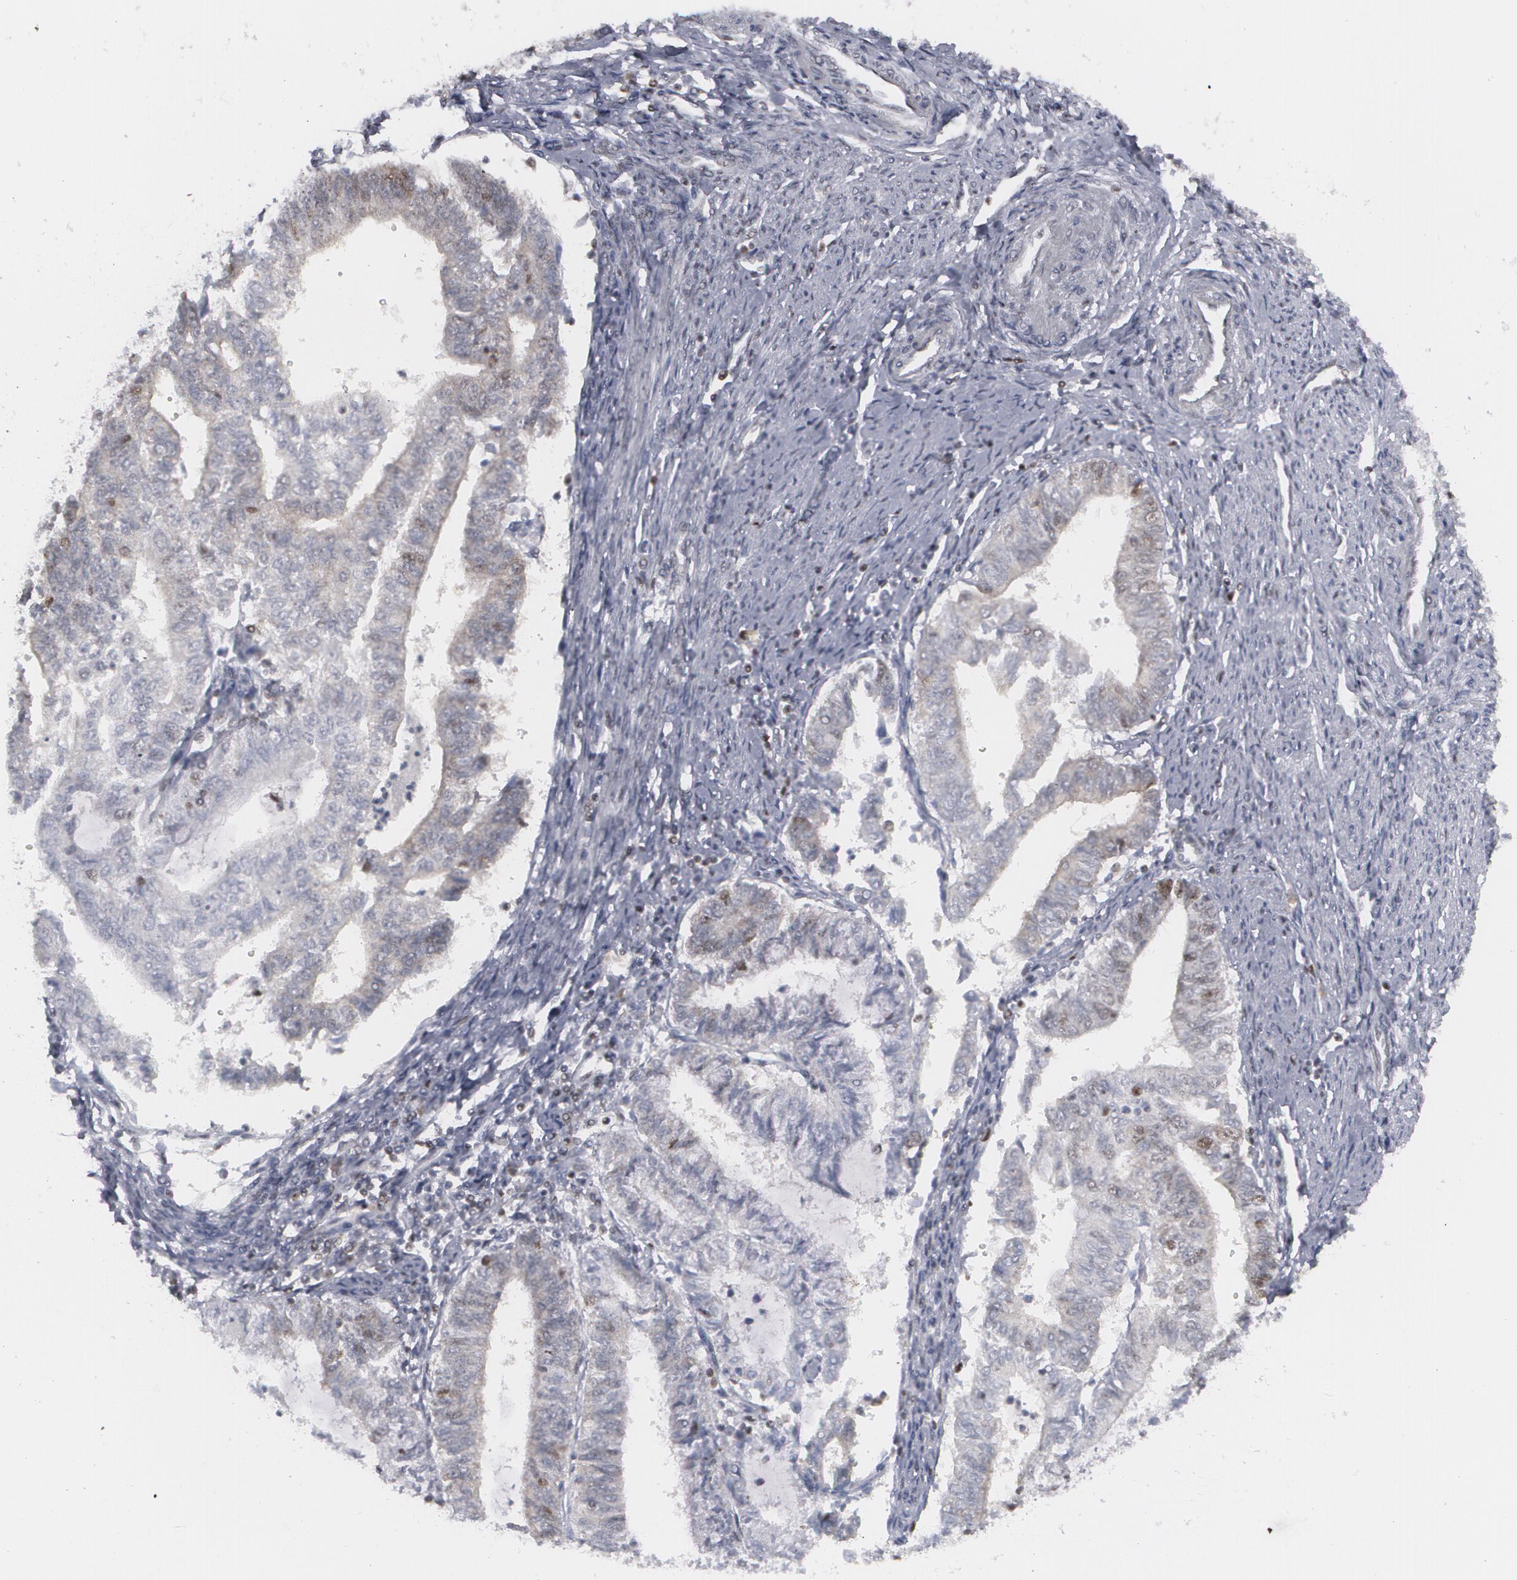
{"staining": {"intensity": "weak", "quantity": "<25%", "location": "cytoplasmic/membranous,nuclear"}, "tissue": "endometrial cancer", "cell_type": "Tumor cells", "image_type": "cancer", "snomed": [{"axis": "morphology", "description": "Adenocarcinoma, NOS"}, {"axis": "topography", "description": "Endometrium"}], "caption": "The micrograph demonstrates no significant expression in tumor cells of endometrial cancer.", "gene": "MCL1", "patient": {"sex": "female", "age": 66}}